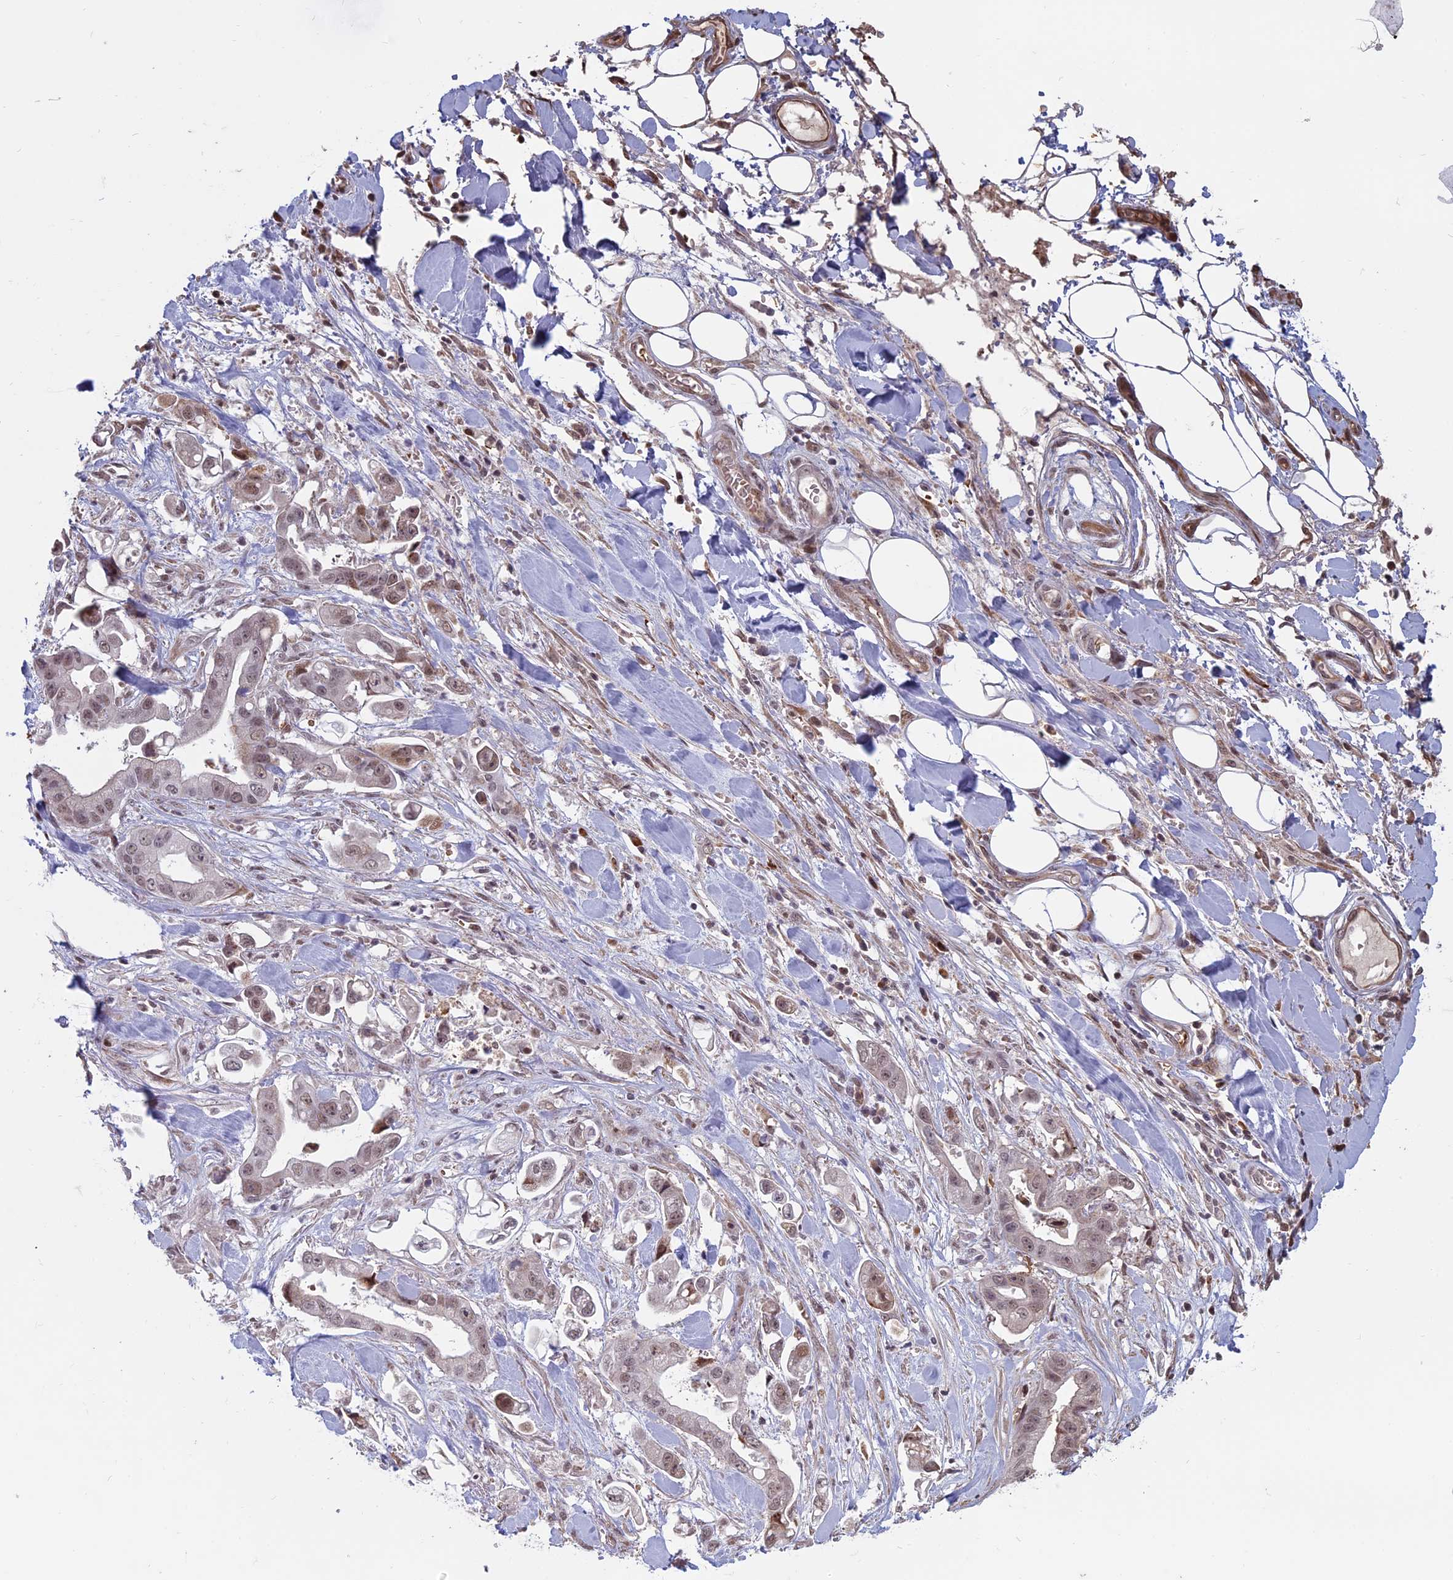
{"staining": {"intensity": "moderate", "quantity": ">75%", "location": "nuclear"}, "tissue": "stomach cancer", "cell_type": "Tumor cells", "image_type": "cancer", "snomed": [{"axis": "morphology", "description": "Adenocarcinoma, NOS"}, {"axis": "topography", "description": "Stomach"}], "caption": "Brown immunohistochemical staining in adenocarcinoma (stomach) demonstrates moderate nuclear staining in approximately >75% of tumor cells.", "gene": "MFAP1", "patient": {"sex": "male", "age": 62}}